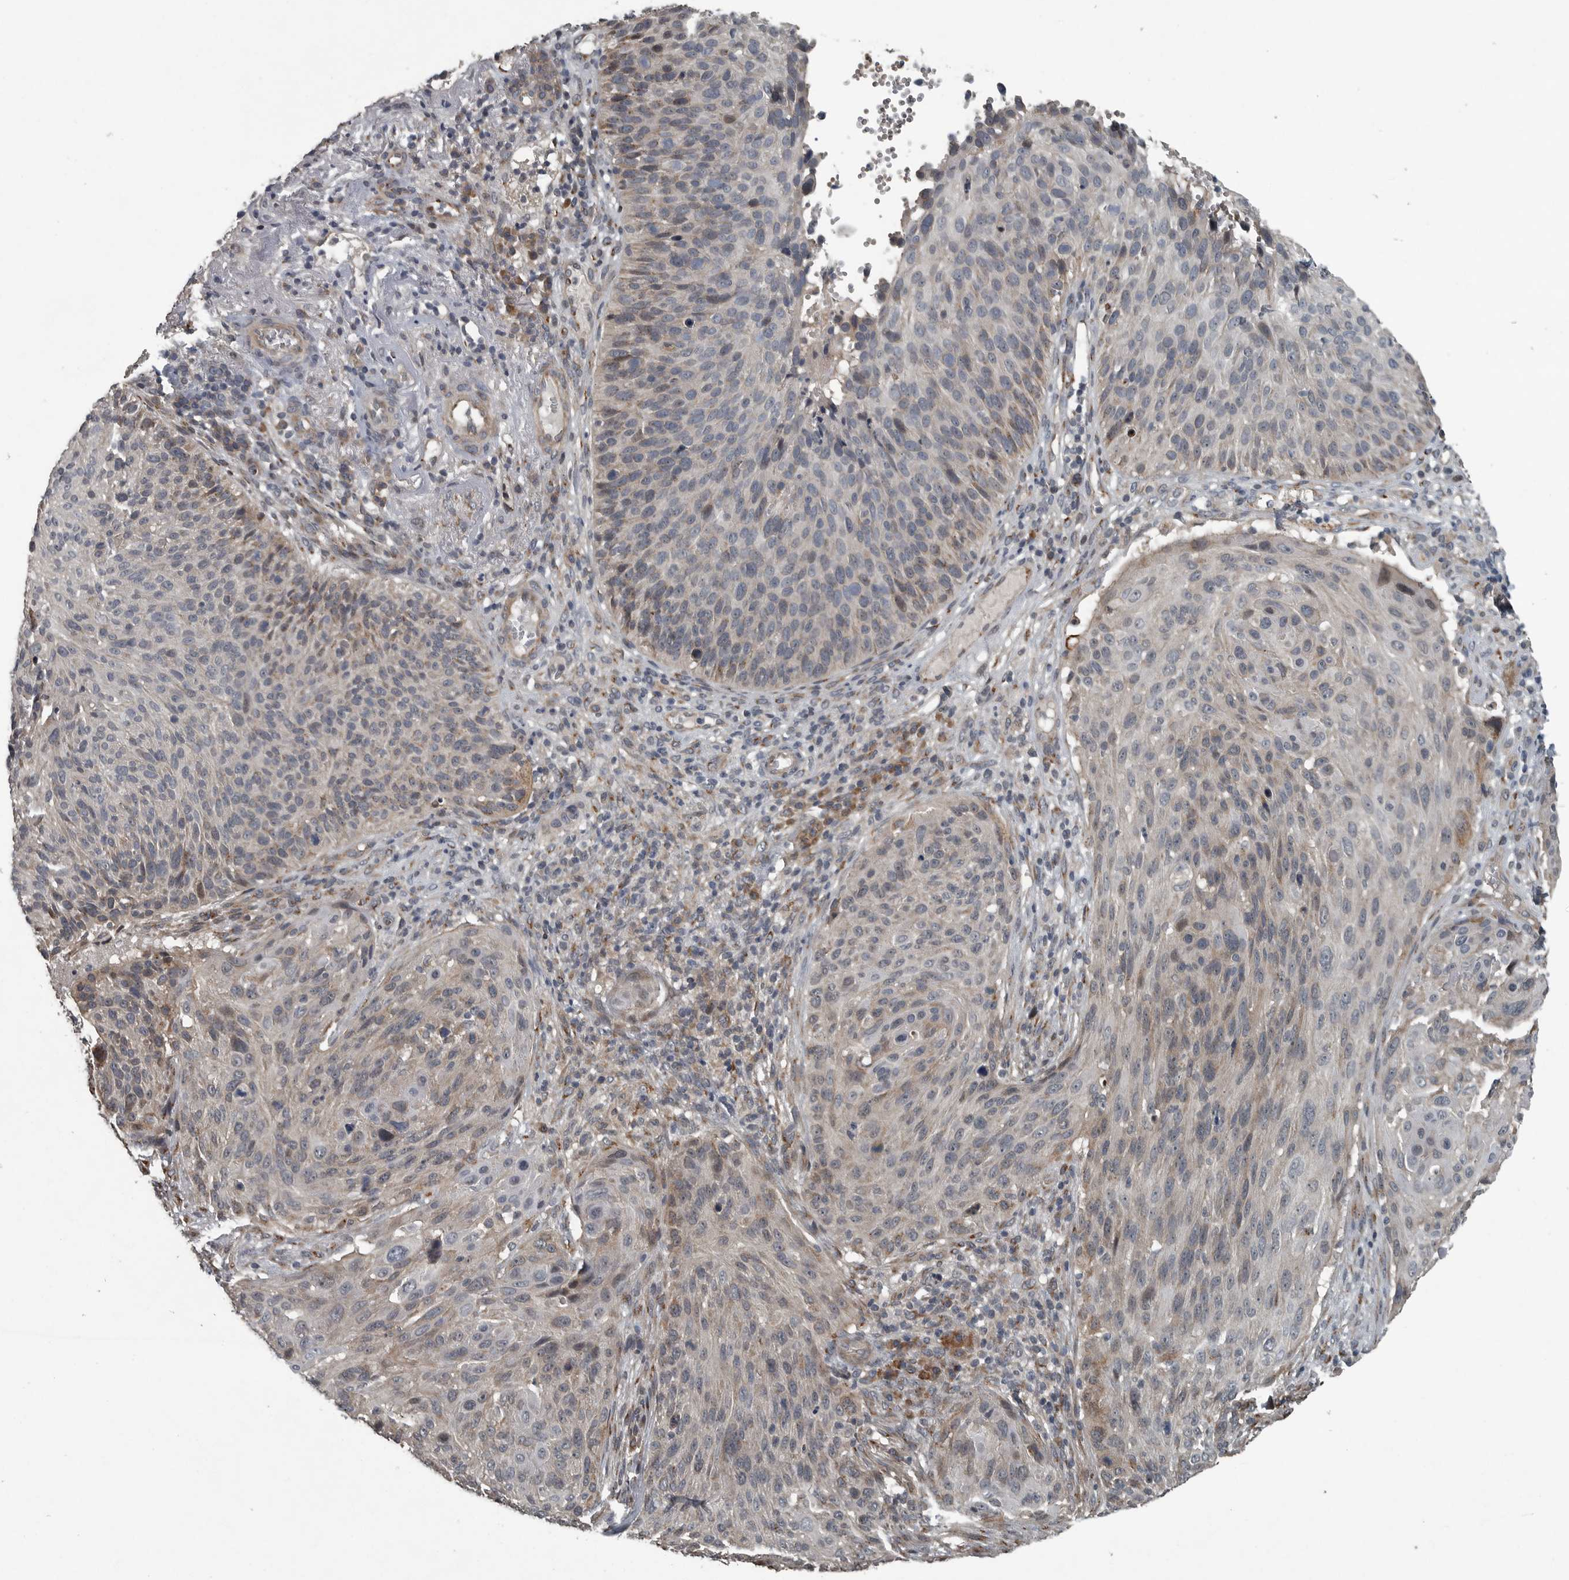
{"staining": {"intensity": "weak", "quantity": "25%-75%", "location": "cytoplasmic/membranous"}, "tissue": "cervical cancer", "cell_type": "Tumor cells", "image_type": "cancer", "snomed": [{"axis": "morphology", "description": "Squamous cell carcinoma, NOS"}, {"axis": "topography", "description": "Cervix"}], "caption": "This photomicrograph reveals immunohistochemistry (IHC) staining of human cervical squamous cell carcinoma, with low weak cytoplasmic/membranous expression in approximately 25%-75% of tumor cells.", "gene": "ZNF345", "patient": {"sex": "female", "age": 74}}